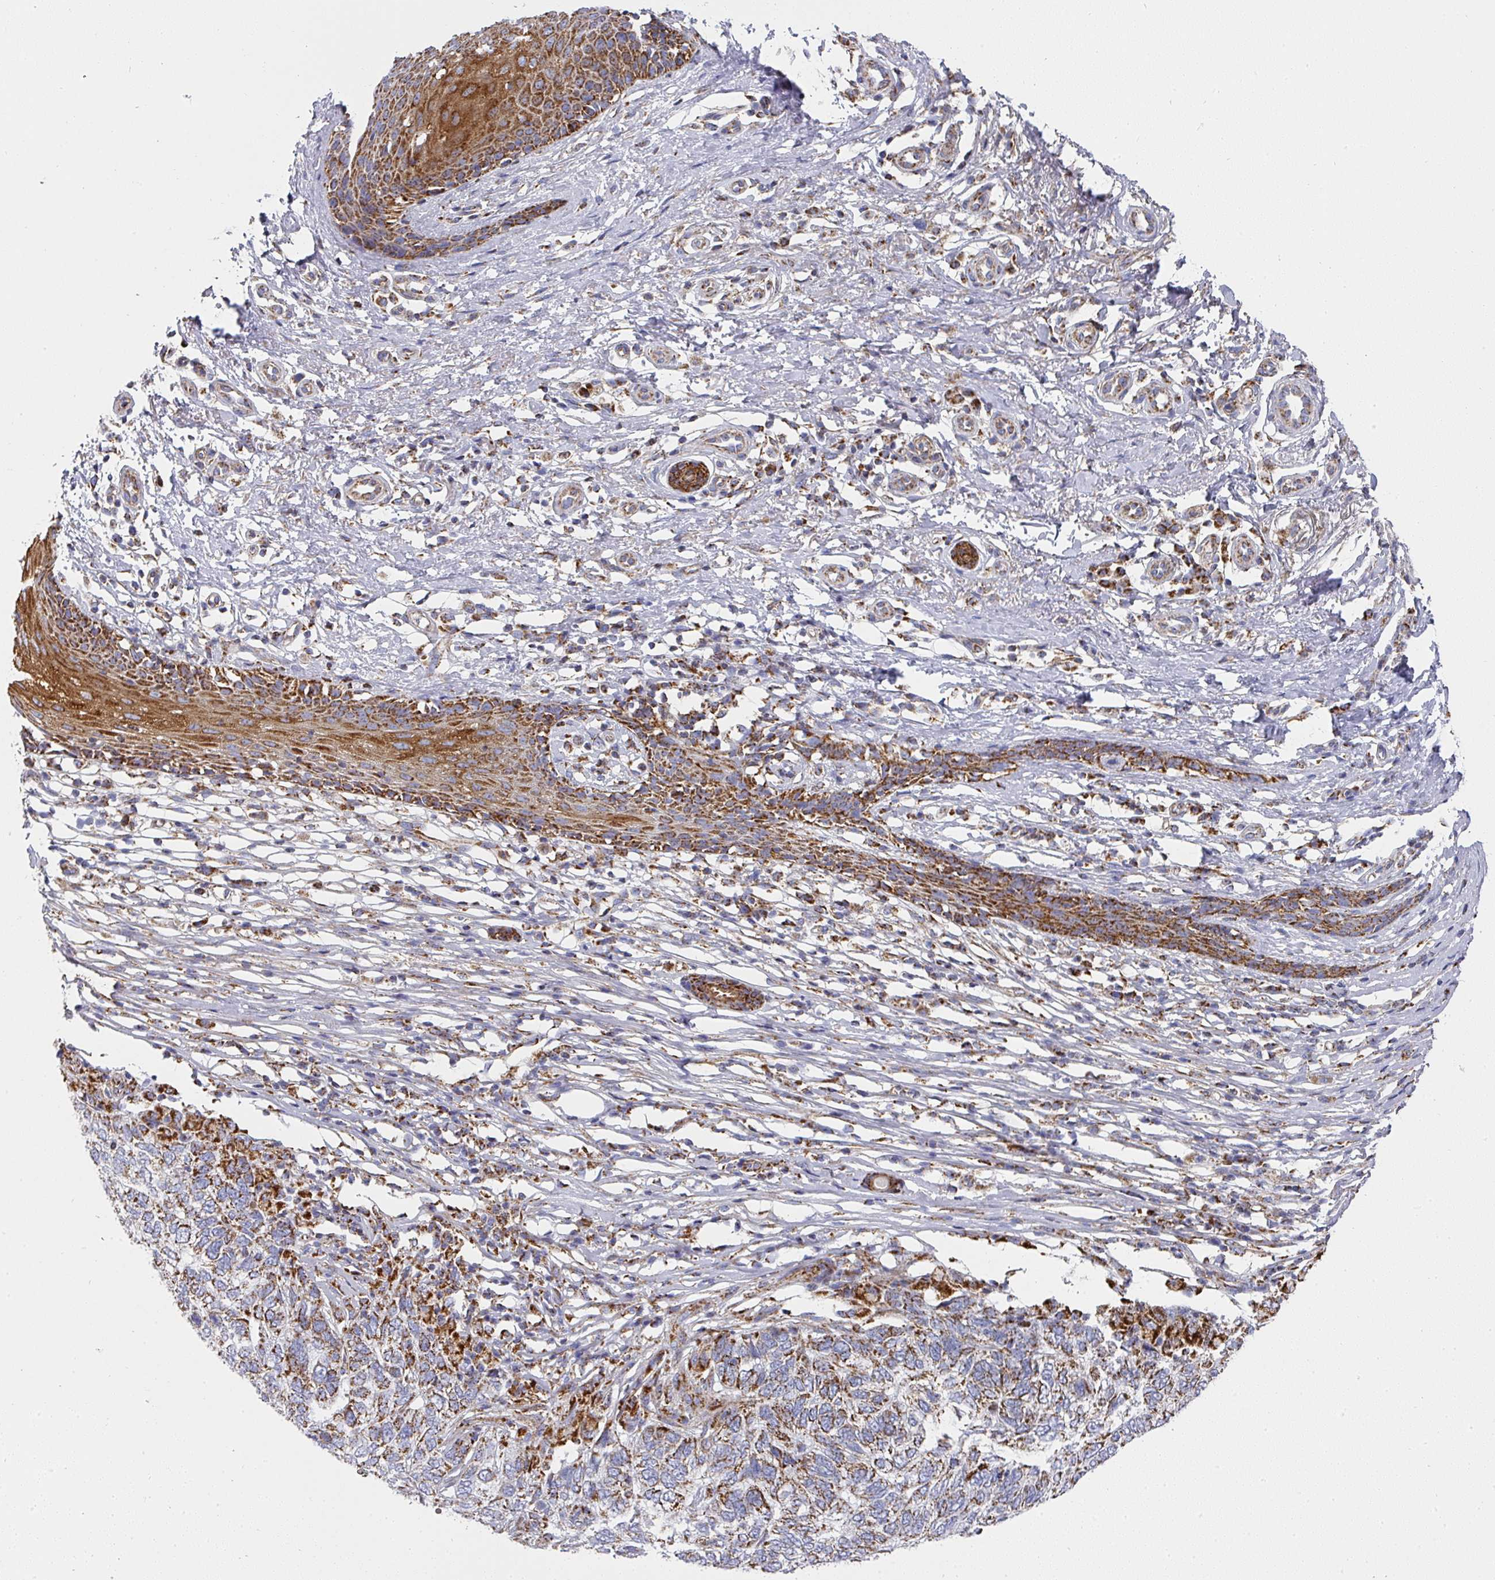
{"staining": {"intensity": "moderate", "quantity": ">75%", "location": "cytoplasmic/membranous"}, "tissue": "skin cancer", "cell_type": "Tumor cells", "image_type": "cancer", "snomed": [{"axis": "morphology", "description": "Basal cell carcinoma"}, {"axis": "topography", "description": "Skin"}], "caption": "Protein expression analysis of skin cancer exhibits moderate cytoplasmic/membranous positivity in about >75% of tumor cells. (IHC, brightfield microscopy, high magnification).", "gene": "UQCRFS1", "patient": {"sex": "female", "age": 65}}